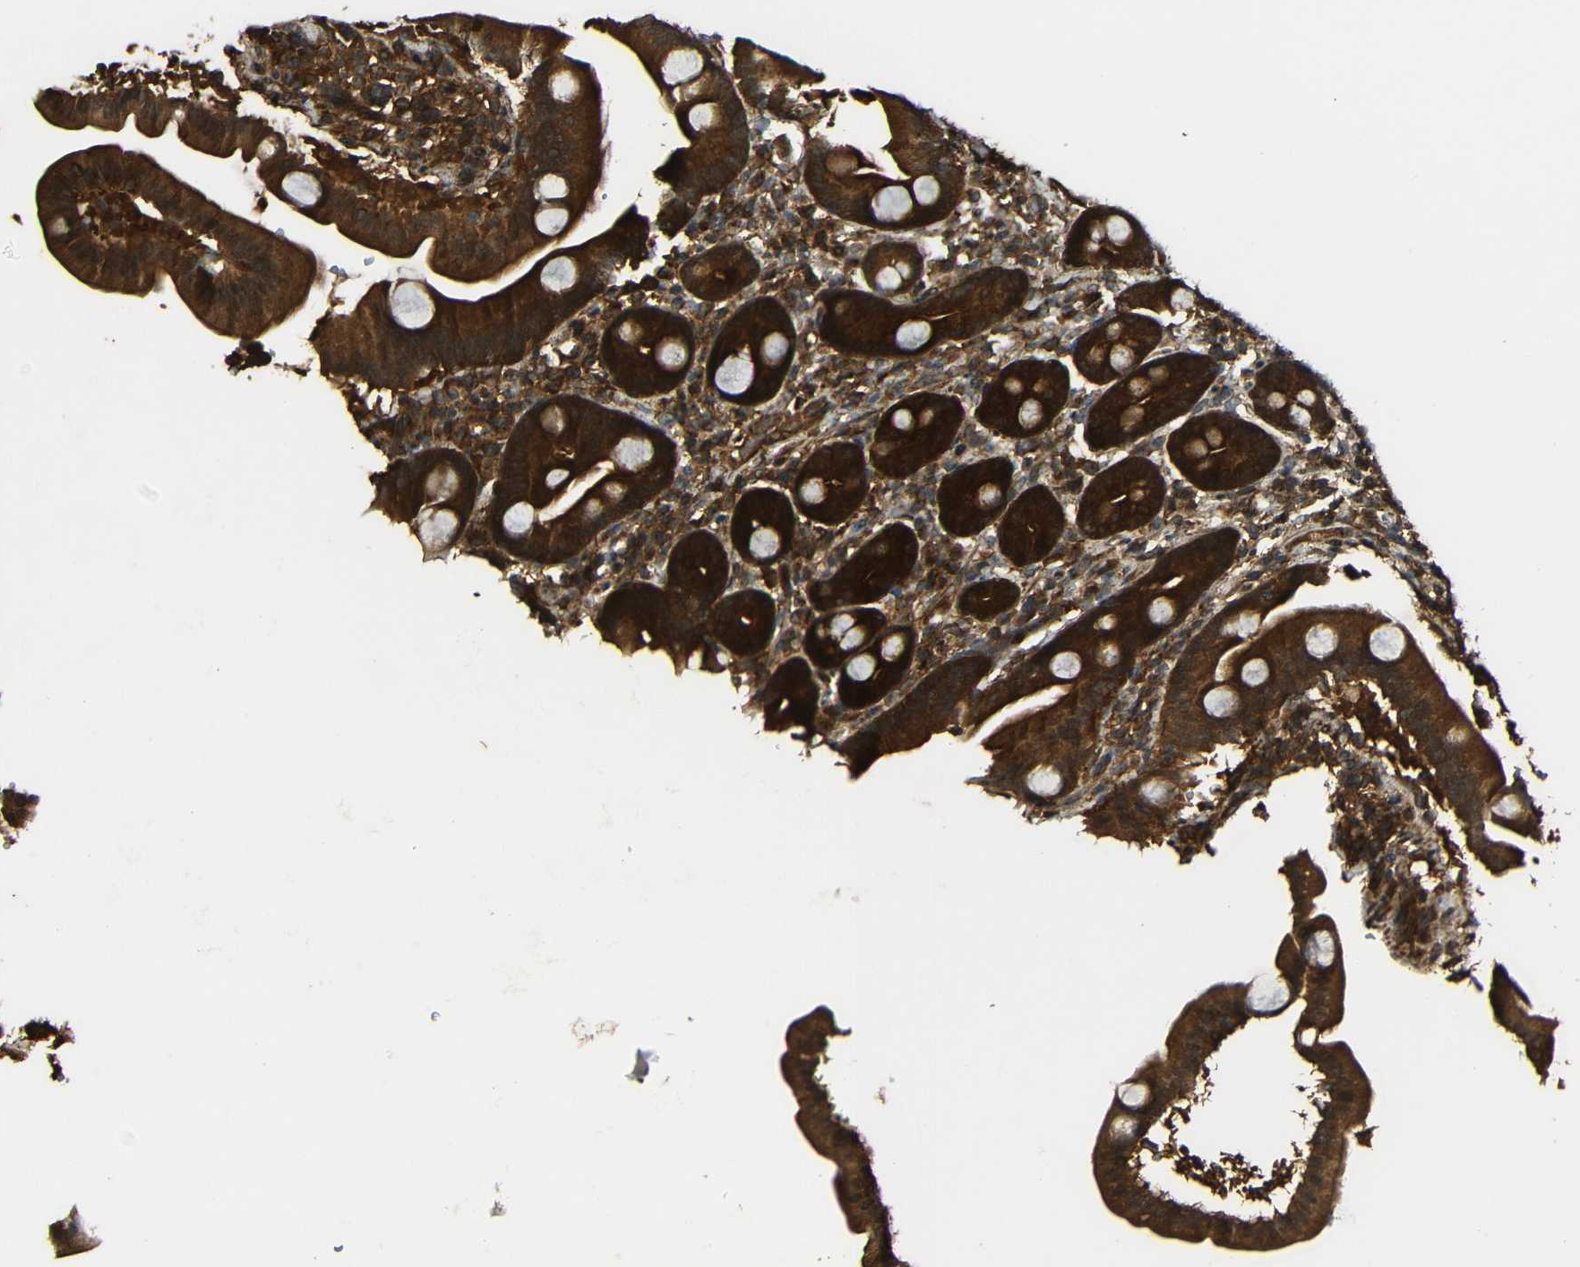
{"staining": {"intensity": "strong", "quantity": ">75%", "location": "cytoplasmic/membranous"}, "tissue": "duodenum", "cell_type": "Glandular cells", "image_type": "normal", "snomed": [{"axis": "morphology", "description": "Normal tissue, NOS"}, {"axis": "topography", "description": "Duodenum"}], "caption": "Immunohistochemistry (IHC) of unremarkable human duodenum exhibits high levels of strong cytoplasmic/membranous expression in about >75% of glandular cells.", "gene": "CASP8", "patient": {"sex": "male", "age": 54}}